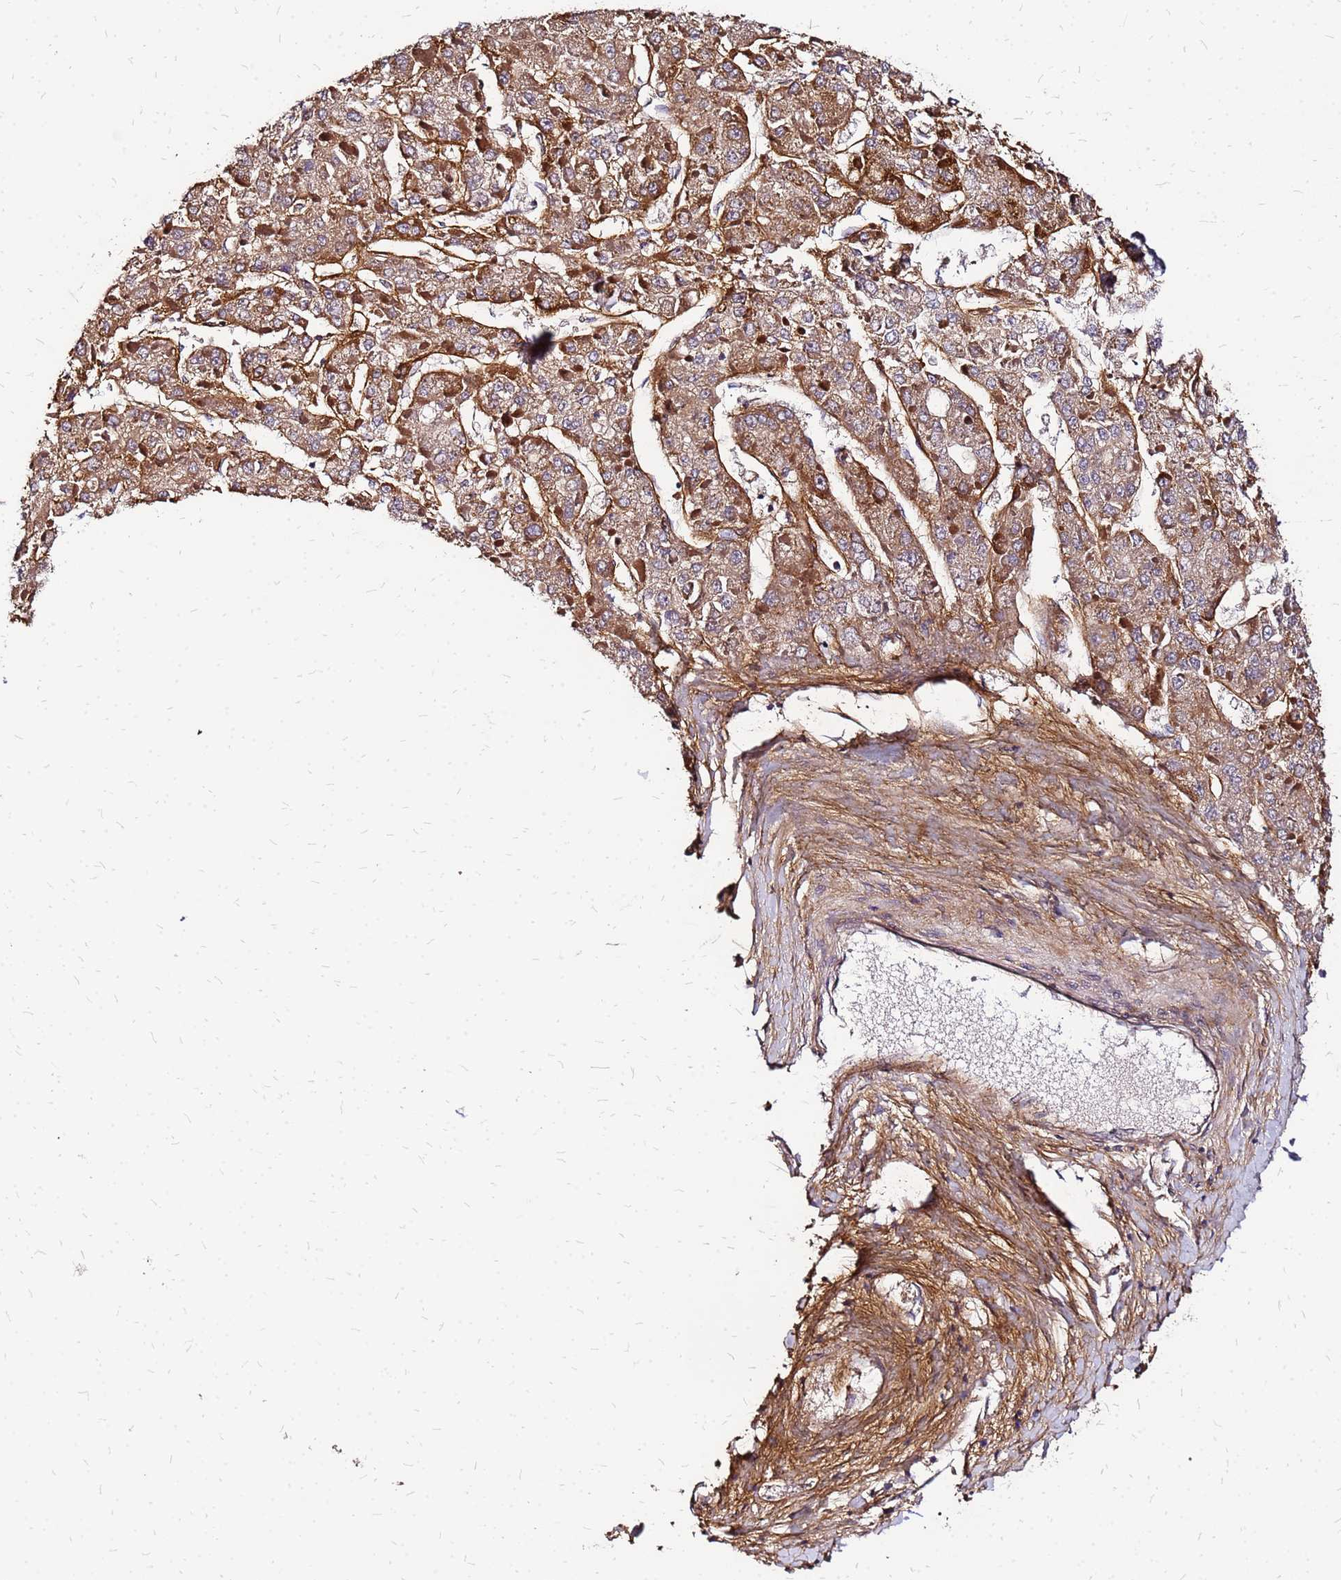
{"staining": {"intensity": "moderate", "quantity": ">75%", "location": "cytoplasmic/membranous"}, "tissue": "liver cancer", "cell_type": "Tumor cells", "image_type": "cancer", "snomed": [{"axis": "morphology", "description": "Carcinoma, Hepatocellular, NOS"}, {"axis": "topography", "description": "Liver"}], "caption": "DAB immunohistochemical staining of hepatocellular carcinoma (liver) shows moderate cytoplasmic/membranous protein expression in approximately >75% of tumor cells. Using DAB (brown) and hematoxylin (blue) stains, captured at high magnification using brightfield microscopy.", "gene": "CYBC1", "patient": {"sex": "female", "age": 73}}